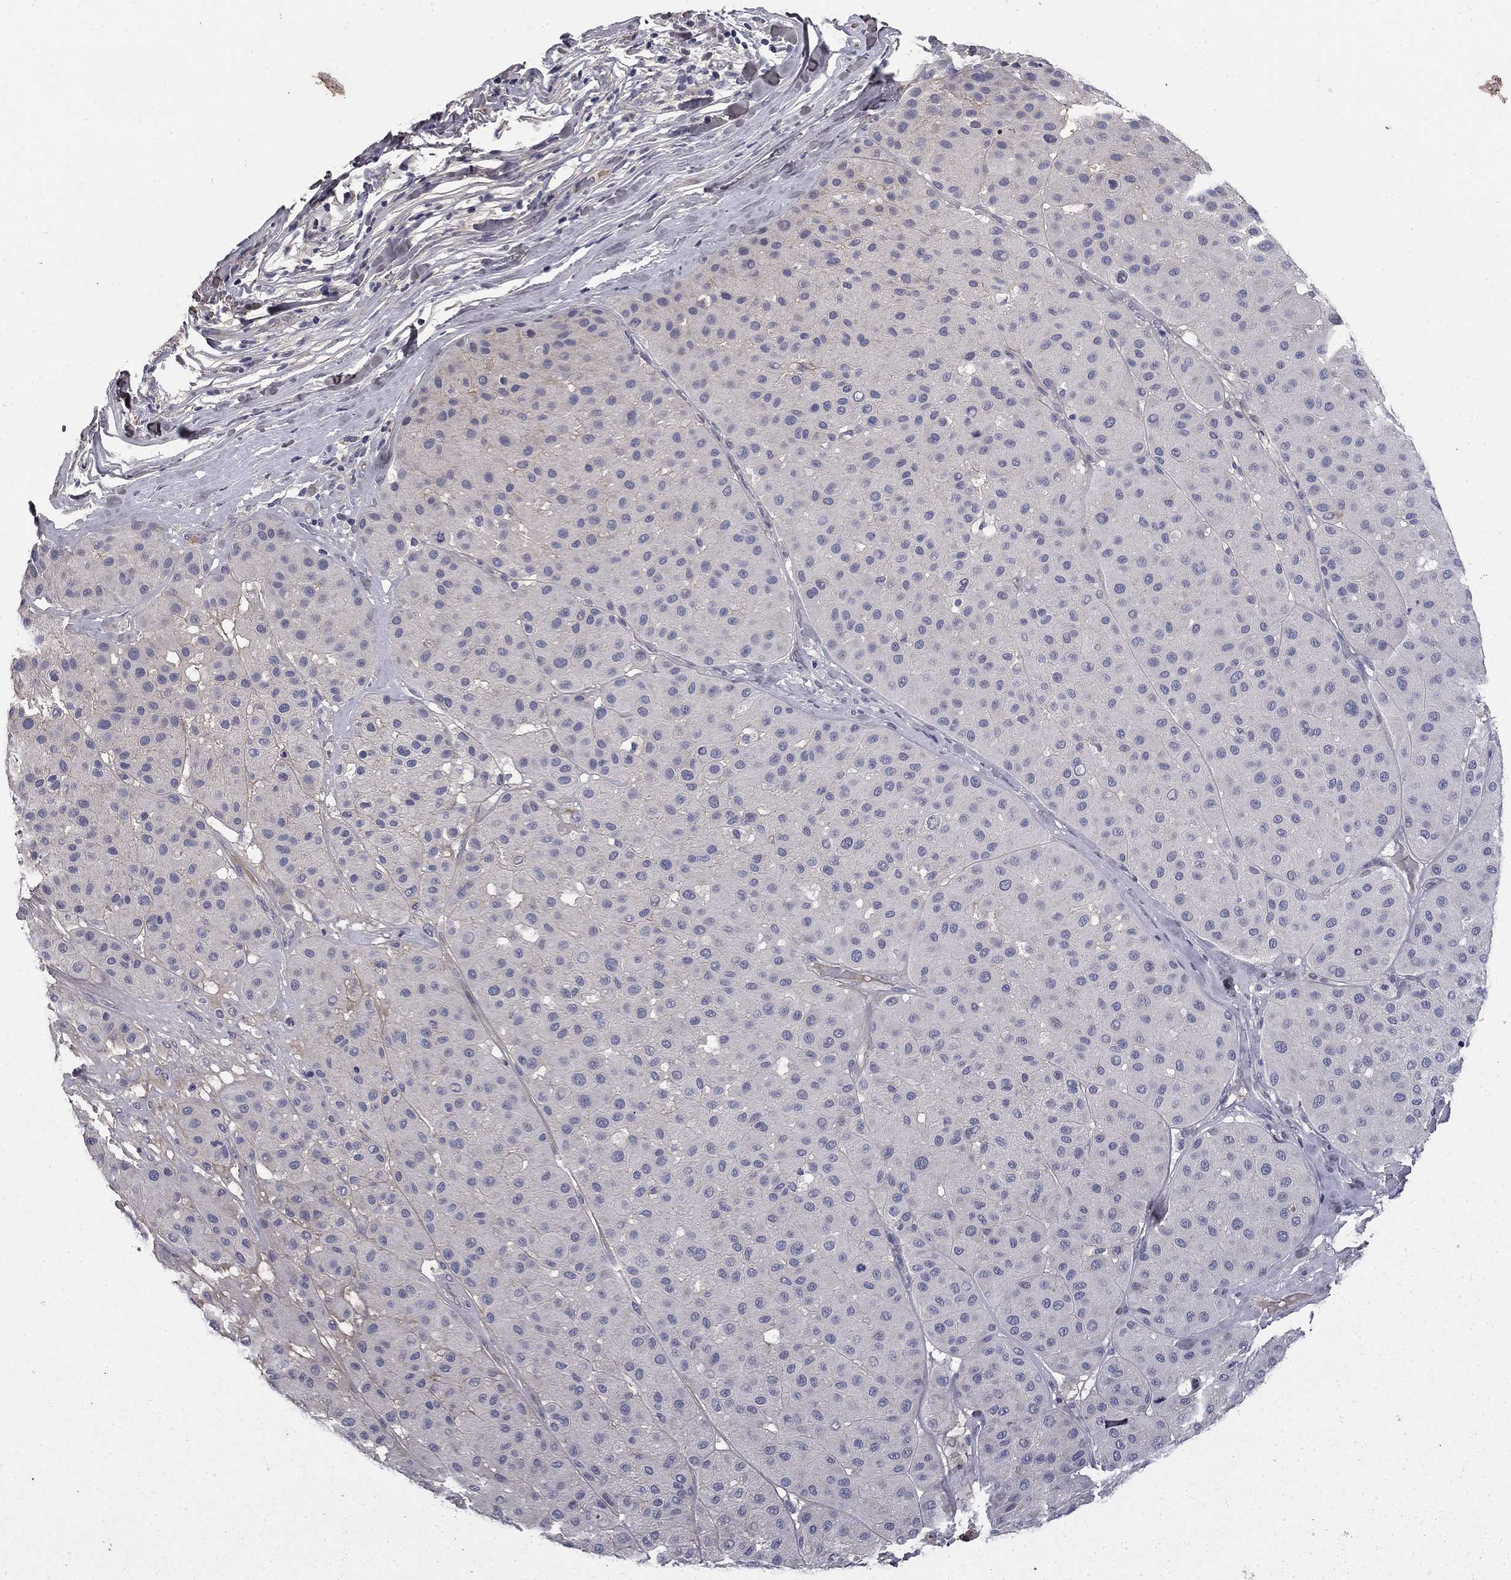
{"staining": {"intensity": "negative", "quantity": "none", "location": "none"}, "tissue": "melanoma", "cell_type": "Tumor cells", "image_type": "cancer", "snomed": [{"axis": "morphology", "description": "Malignant melanoma, Metastatic site"}, {"axis": "topography", "description": "Smooth muscle"}], "caption": "Immunohistochemistry histopathology image of malignant melanoma (metastatic site) stained for a protein (brown), which demonstrates no expression in tumor cells.", "gene": "COL2A1", "patient": {"sex": "male", "age": 41}}